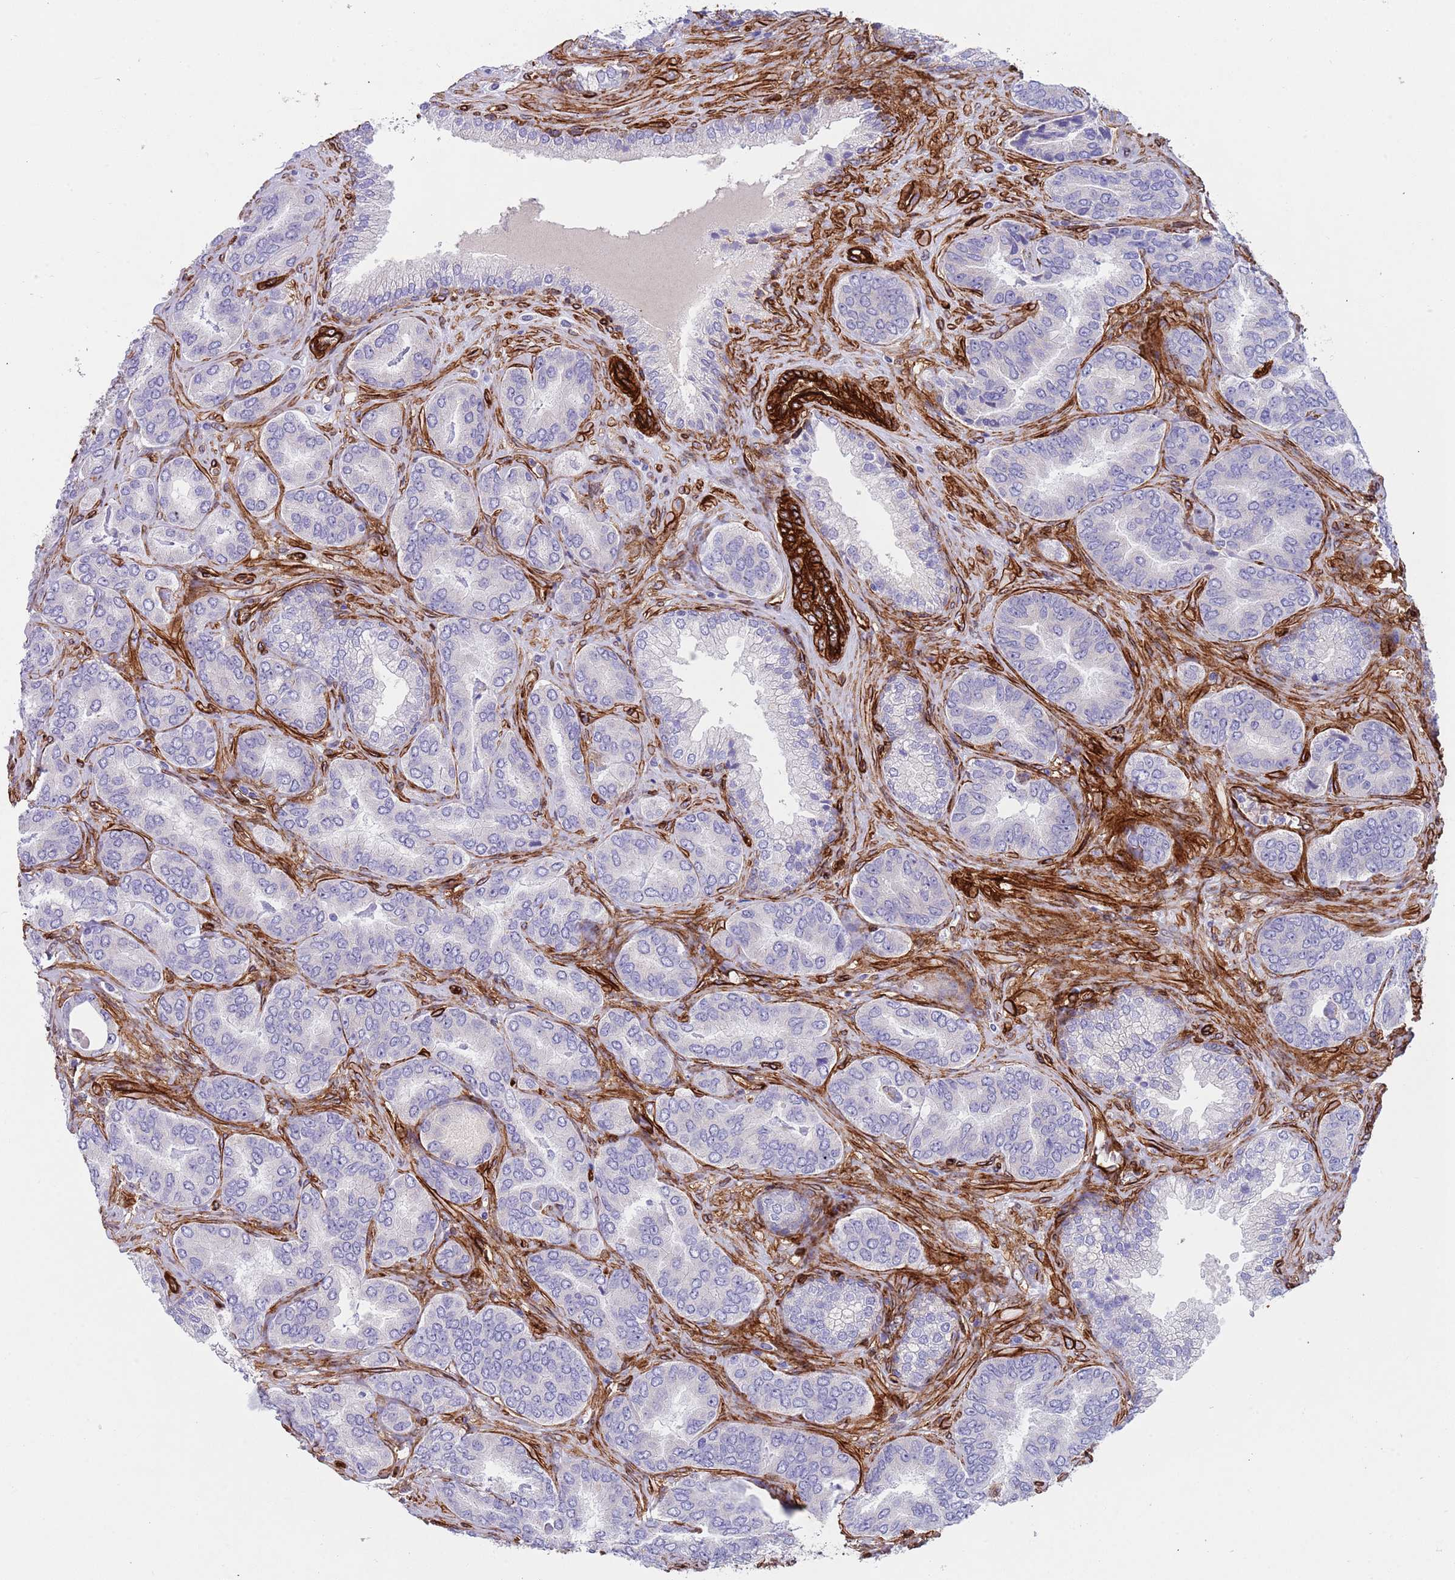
{"staining": {"intensity": "negative", "quantity": "none", "location": "none"}, "tissue": "prostate cancer", "cell_type": "Tumor cells", "image_type": "cancer", "snomed": [{"axis": "morphology", "description": "Adenocarcinoma, High grade"}, {"axis": "topography", "description": "Prostate"}], "caption": "The micrograph demonstrates no staining of tumor cells in prostate cancer.", "gene": "CAV2", "patient": {"sex": "male", "age": 72}}